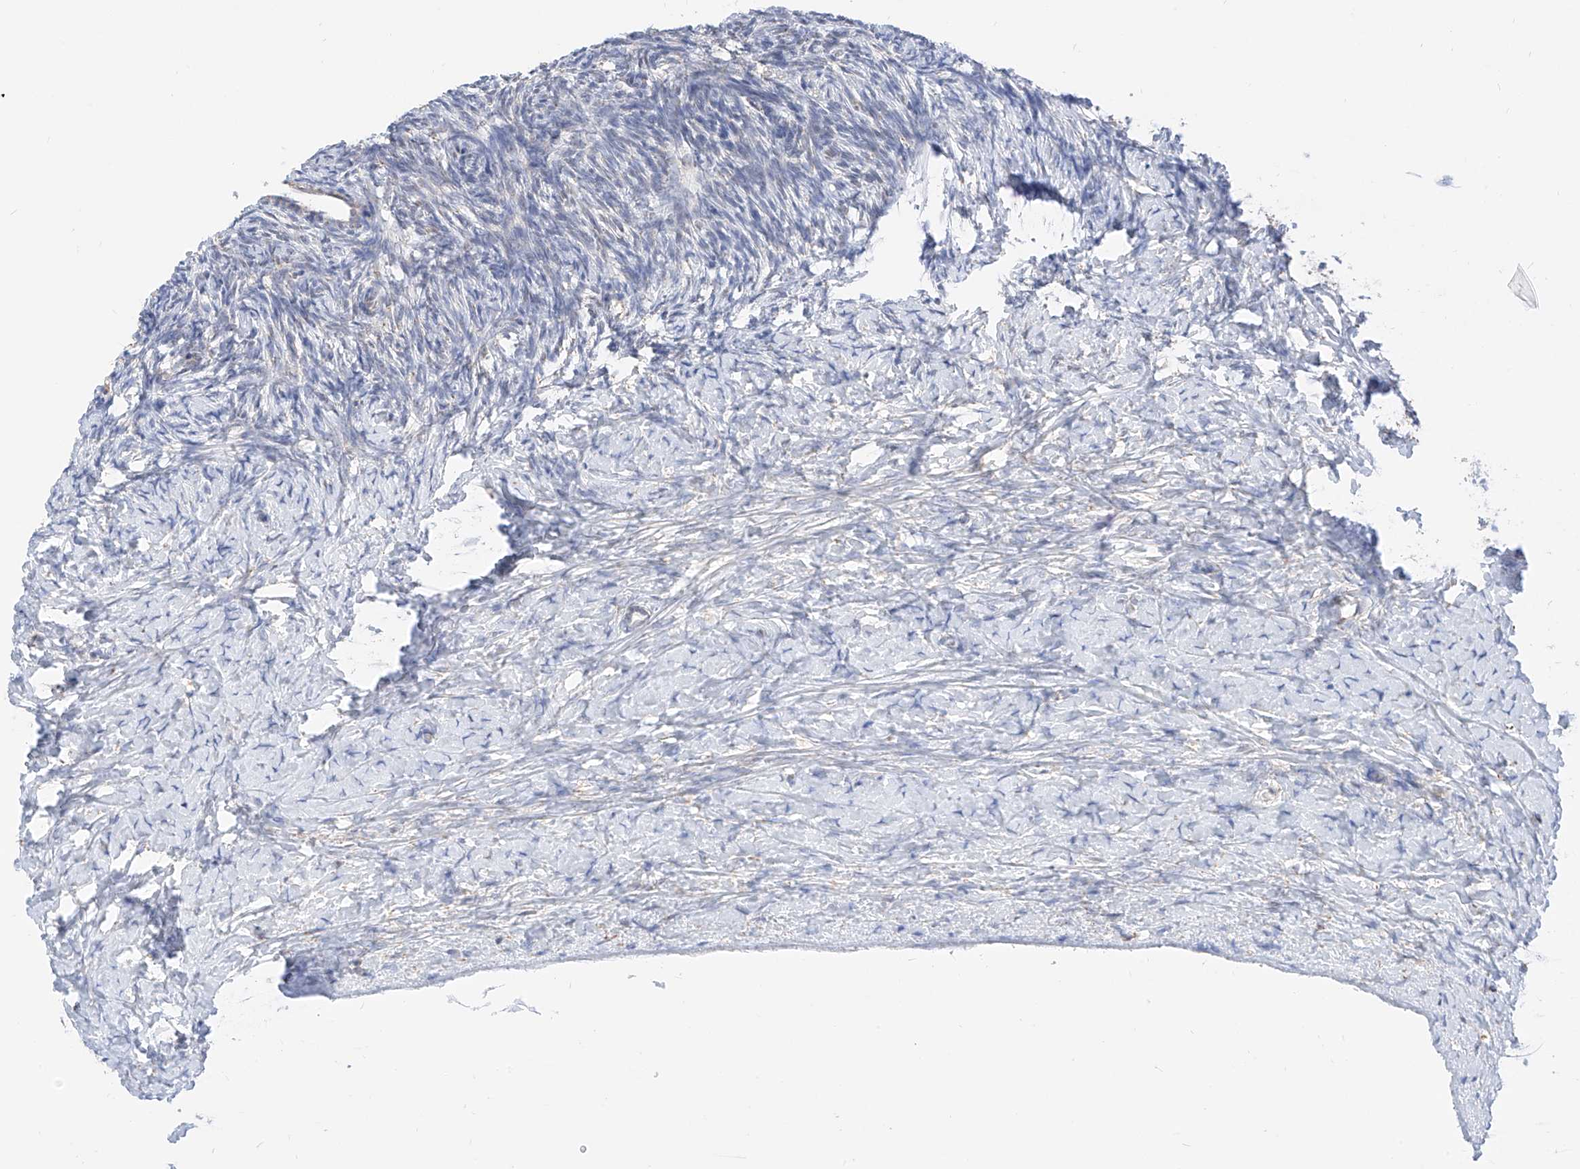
{"staining": {"intensity": "negative", "quantity": "none", "location": "none"}, "tissue": "ovary", "cell_type": "Ovarian stroma cells", "image_type": "normal", "snomed": [{"axis": "morphology", "description": "Normal tissue, NOS"}, {"axis": "morphology", "description": "Developmental malformation"}, {"axis": "topography", "description": "Ovary"}], "caption": "Immunohistochemical staining of benign ovary demonstrates no significant staining in ovarian stroma cells. (Stains: DAB immunohistochemistry with hematoxylin counter stain, Microscopy: brightfield microscopy at high magnification).", "gene": "NALCN", "patient": {"sex": "female", "age": 39}}